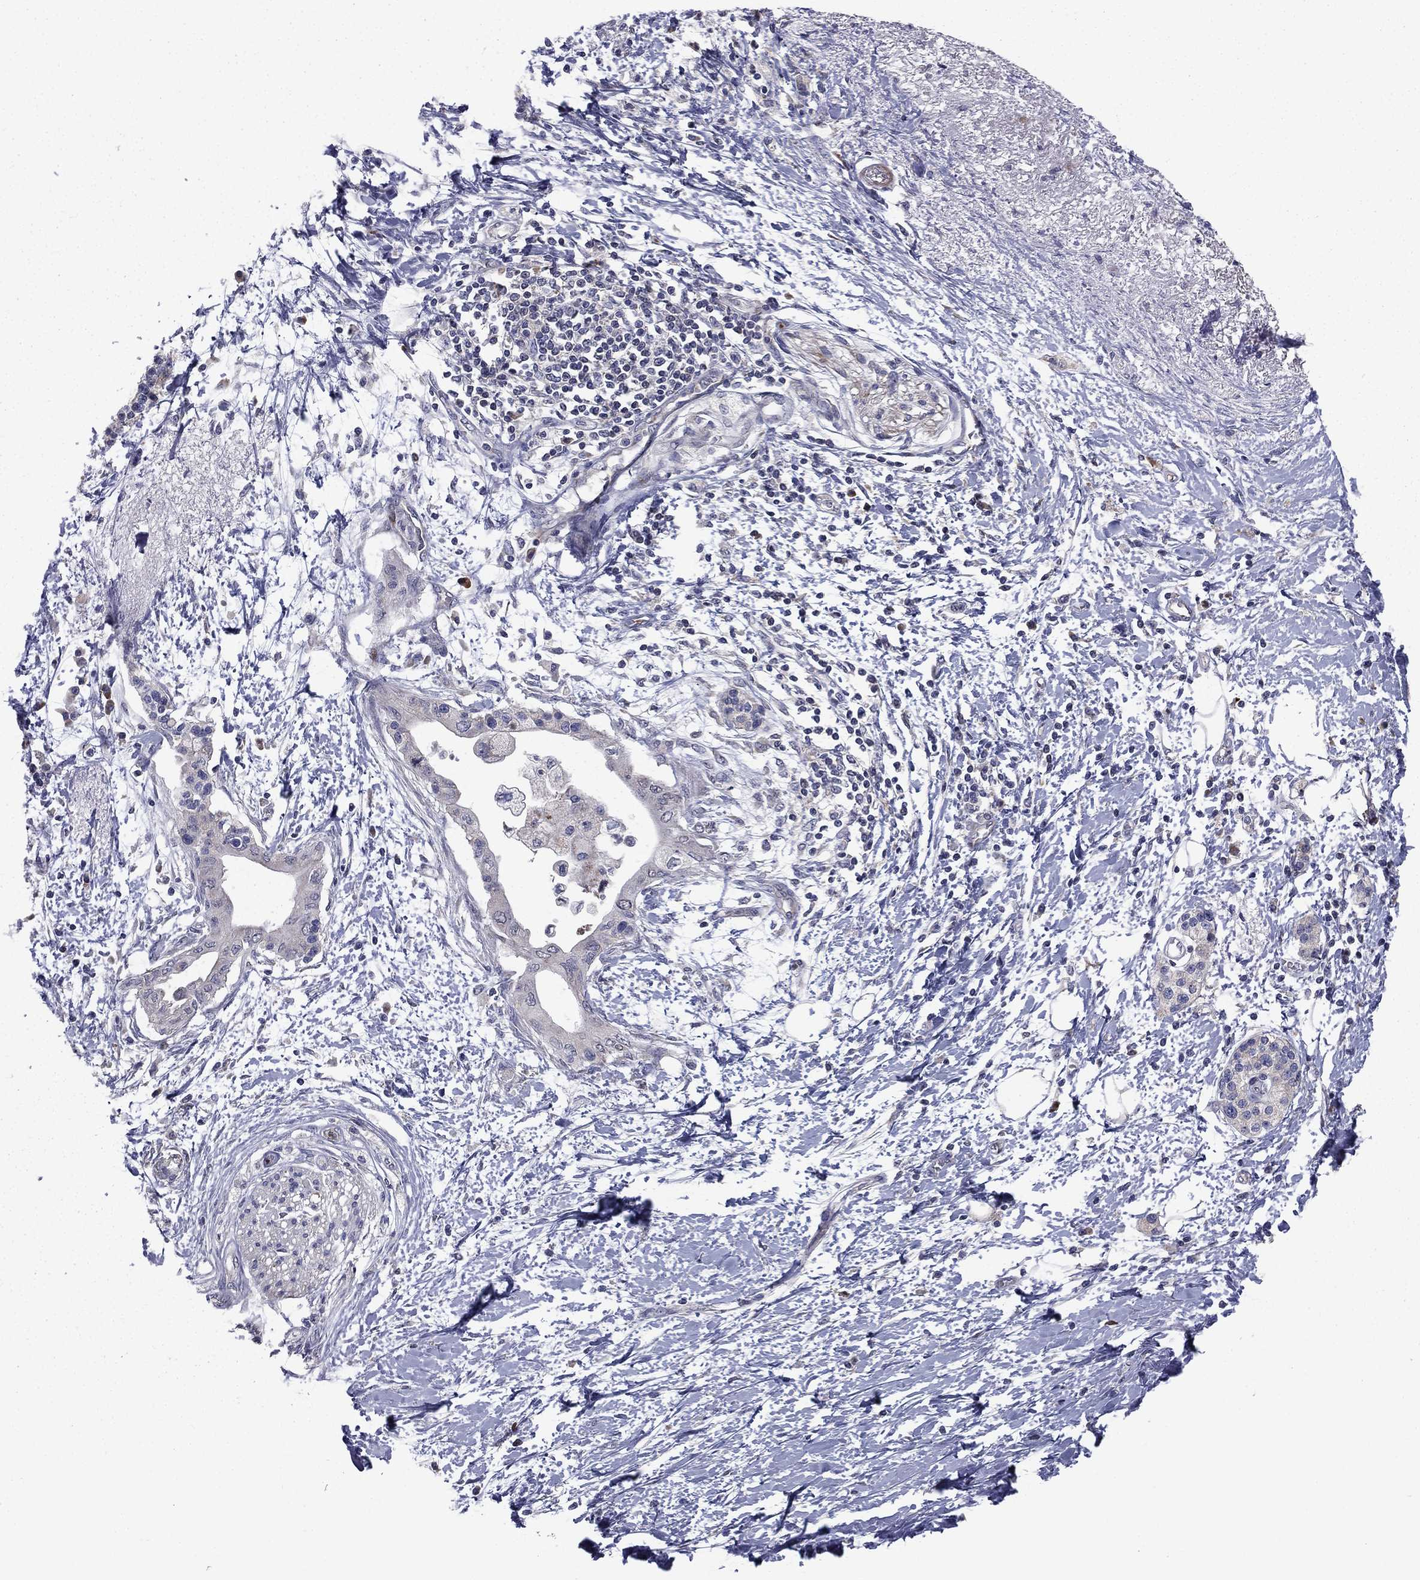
{"staining": {"intensity": "negative", "quantity": "none", "location": "none"}, "tissue": "pancreatic cancer", "cell_type": "Tumor cells", "image_type": "cancer", "snomed": [{"axis": "morphology", "description": "Normal tissue, NOS"}, {"axis": "morphology", "description": "Adenocarcinoma, NOS"}, {"axis": "topography", "description": "Pancreas"}, {"axis": "topography", "description": "Duodenum"}], "caption": "A high-resolution micrograph shows IHC staining of pancreatic cancer, which displays no significant positivity in tumor cells.", "gene": "MIOS", "patient": {"sex": "female", "age": 60}}